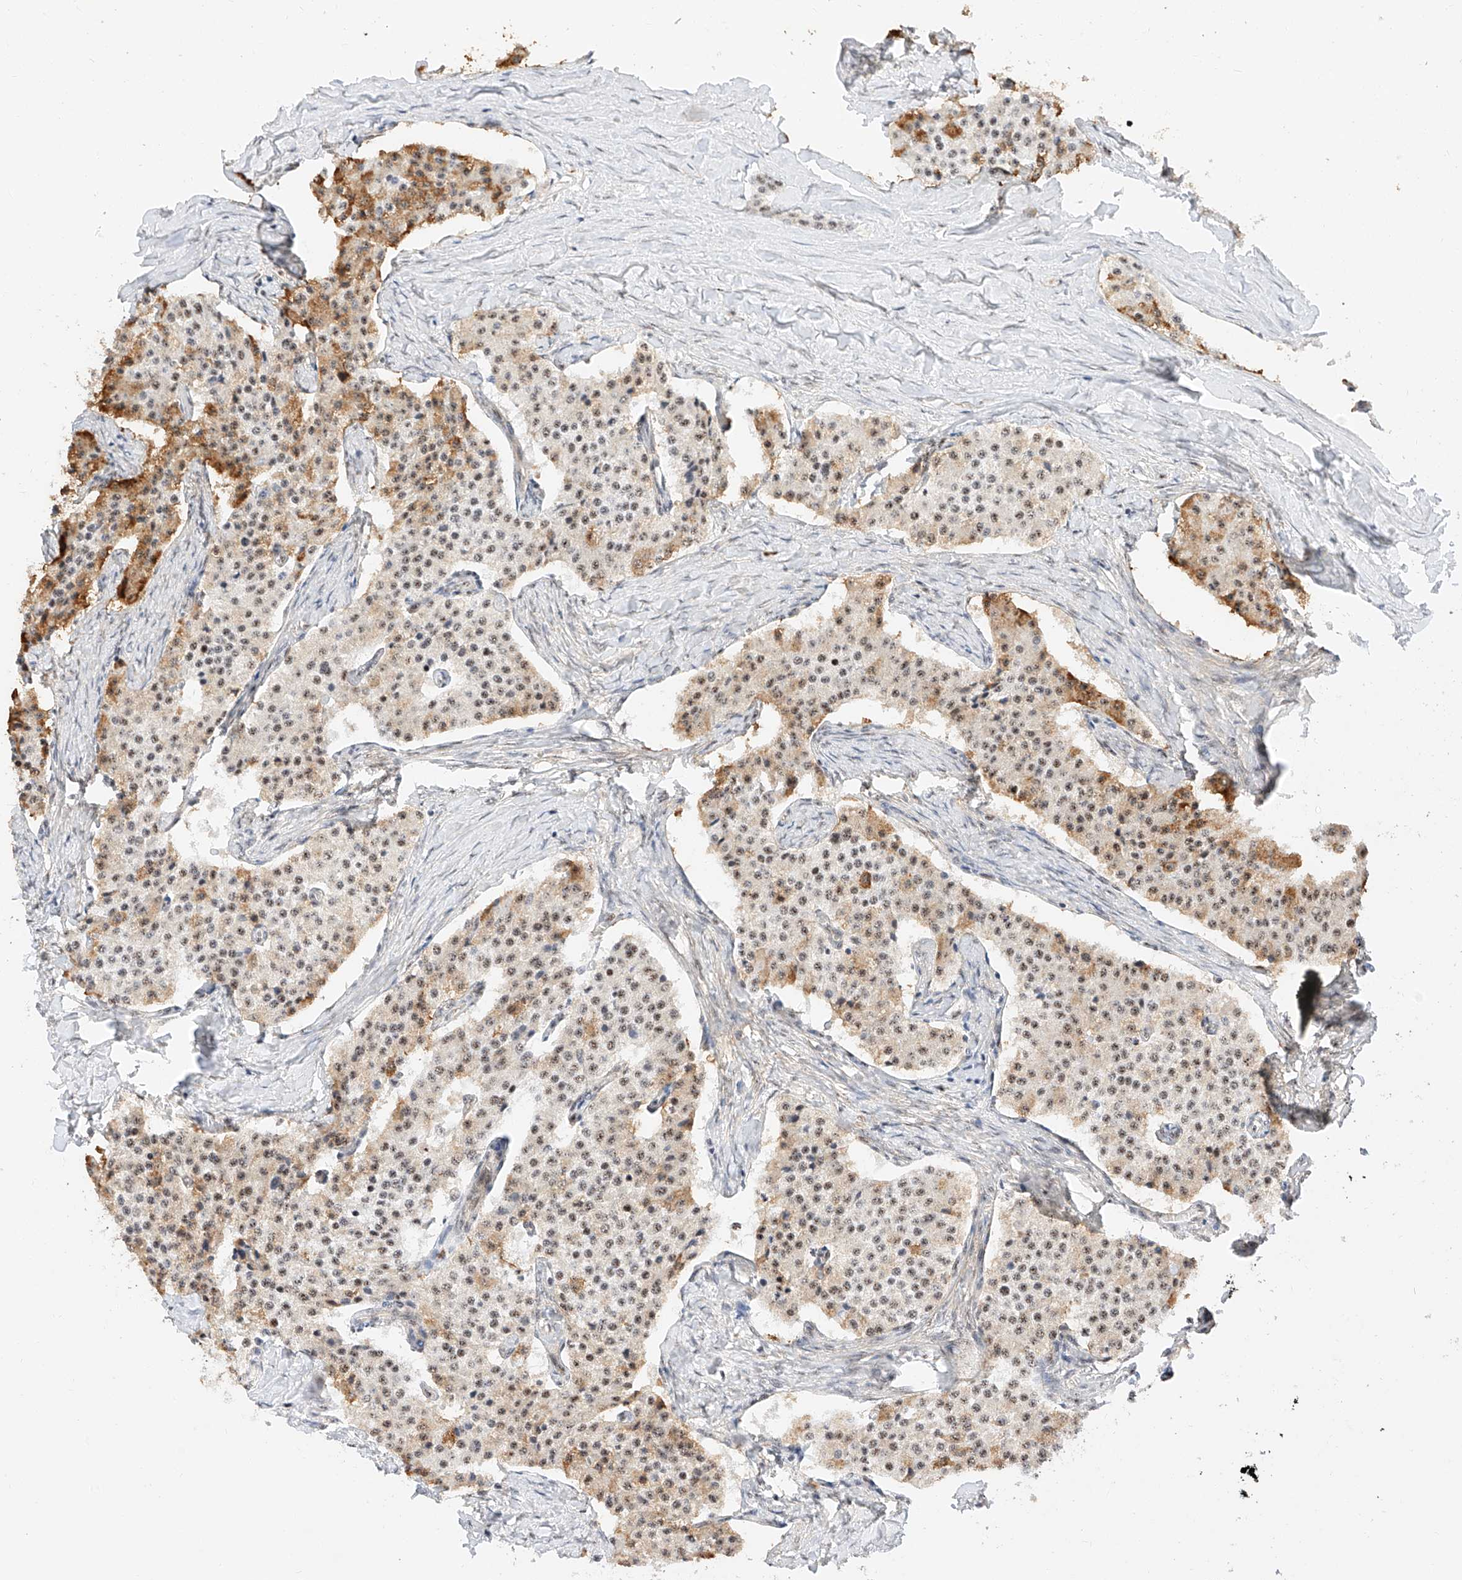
{"staining": {"intensity": "moderate", "quantity": "25%-75%", "location": "cytoplasmic/membranous,nuclear"}, "tissue": "carcinoid", "cell_type": "Tumor cells", "image_type": "cancer", "snomed": [{"axis": "morphology", "description": "Carcinoid, malignant, NOS"}, {"axis": "topography", "description": "Colon"}], "caption": "Approximately 25%-75% of tumor cells in human carcinoid (malignant) demonstrate moderate cytoplasmic/membranous and nuclear protein expression as visualized by brown immunohistochemical staining.", "gene": "ATXN7L2", "patient": {"sex": "female", "age": 52}}